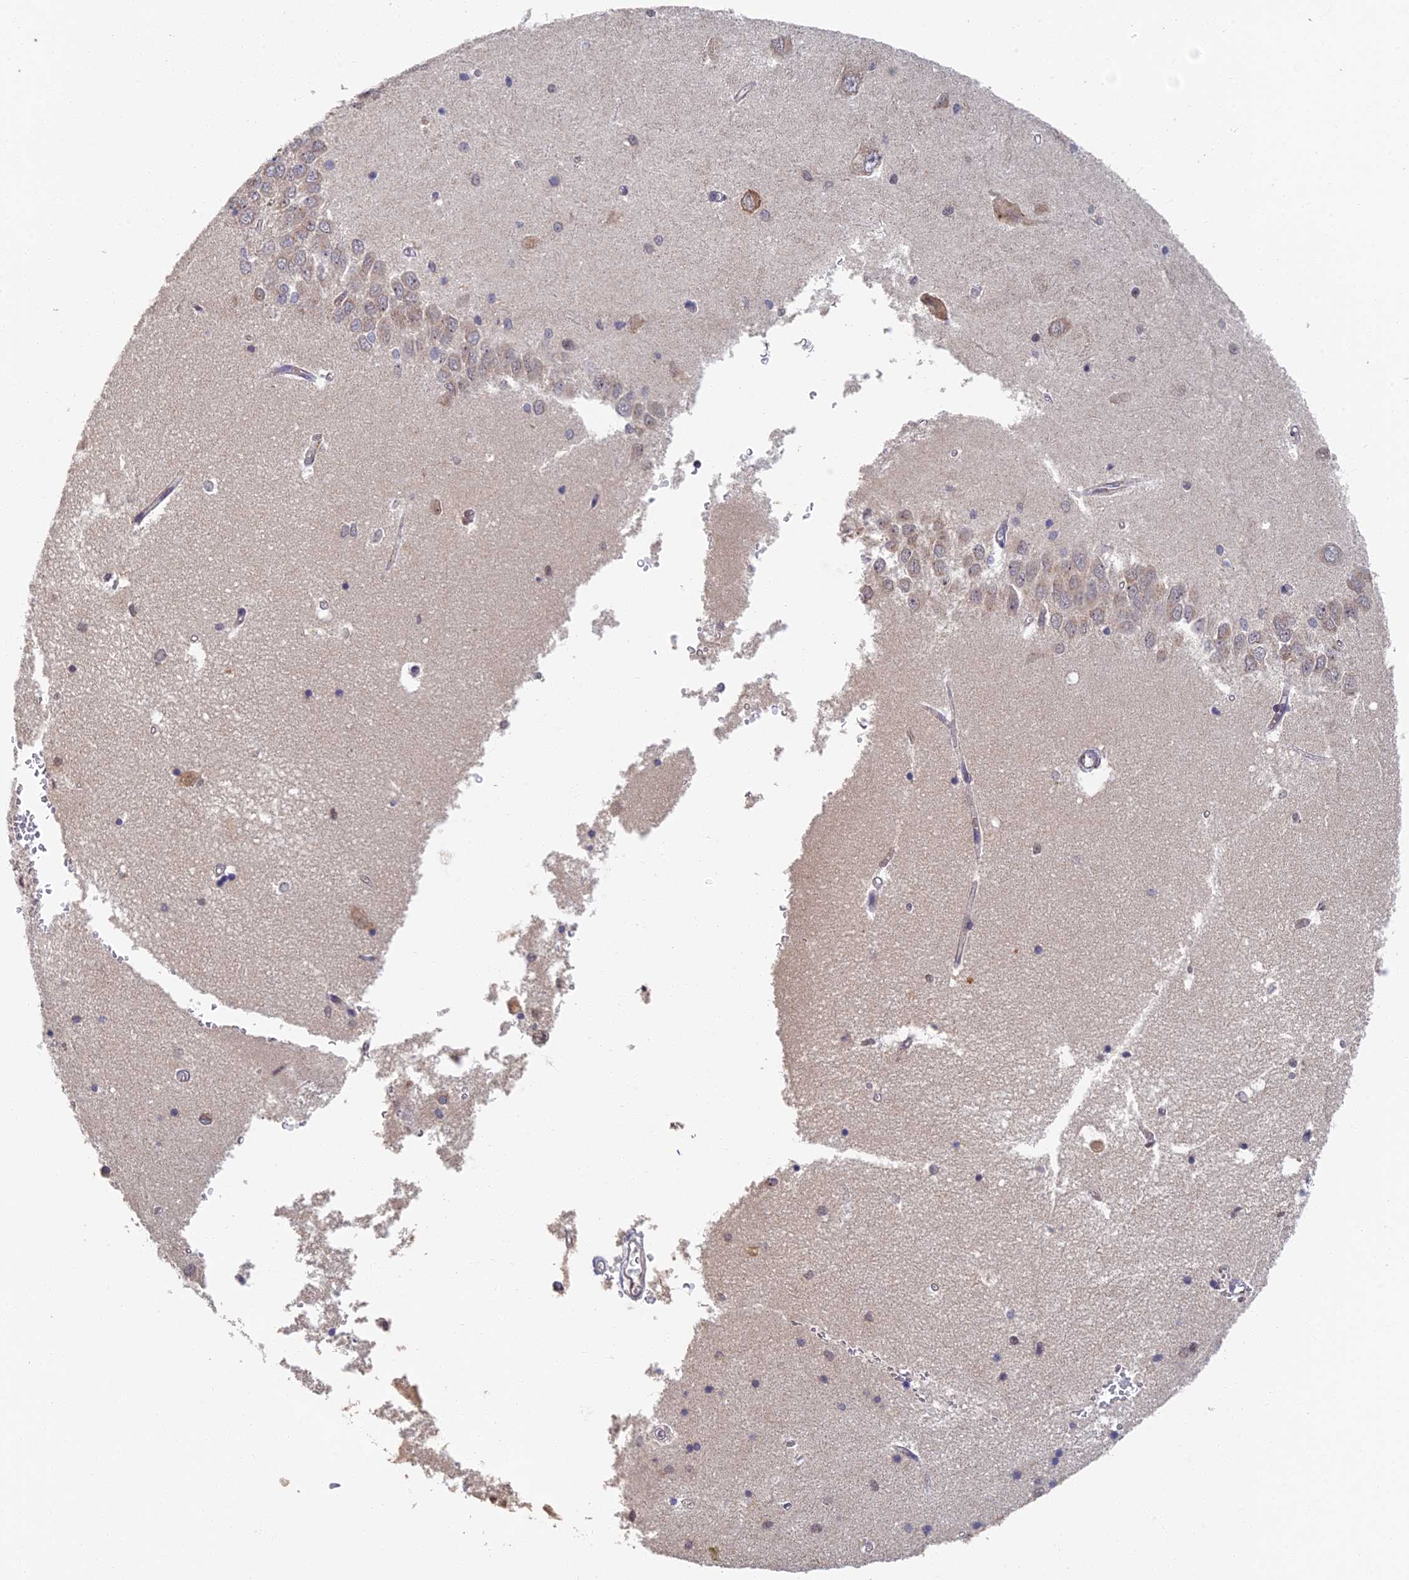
{"staining": {"intensity": "weak", "quantity": "25%-75%", "location": "nuclear"}, "tissue": "hippocampus", "cell_type": "Glial cells", "image_type": "normal", "snomed": [{"axis": "morphology", "description": "Normal tissue, NOS"}, {"axis": "topography", "description": "Hippocampus"}], "caption": "Hippocampus stained with immunohistochemistry (IHC) exhibits weak nuclear expression in about 25%-75% of glial cells.", "gene": "GPATCH1", "patient": {"sex": "male", "age": 45}}